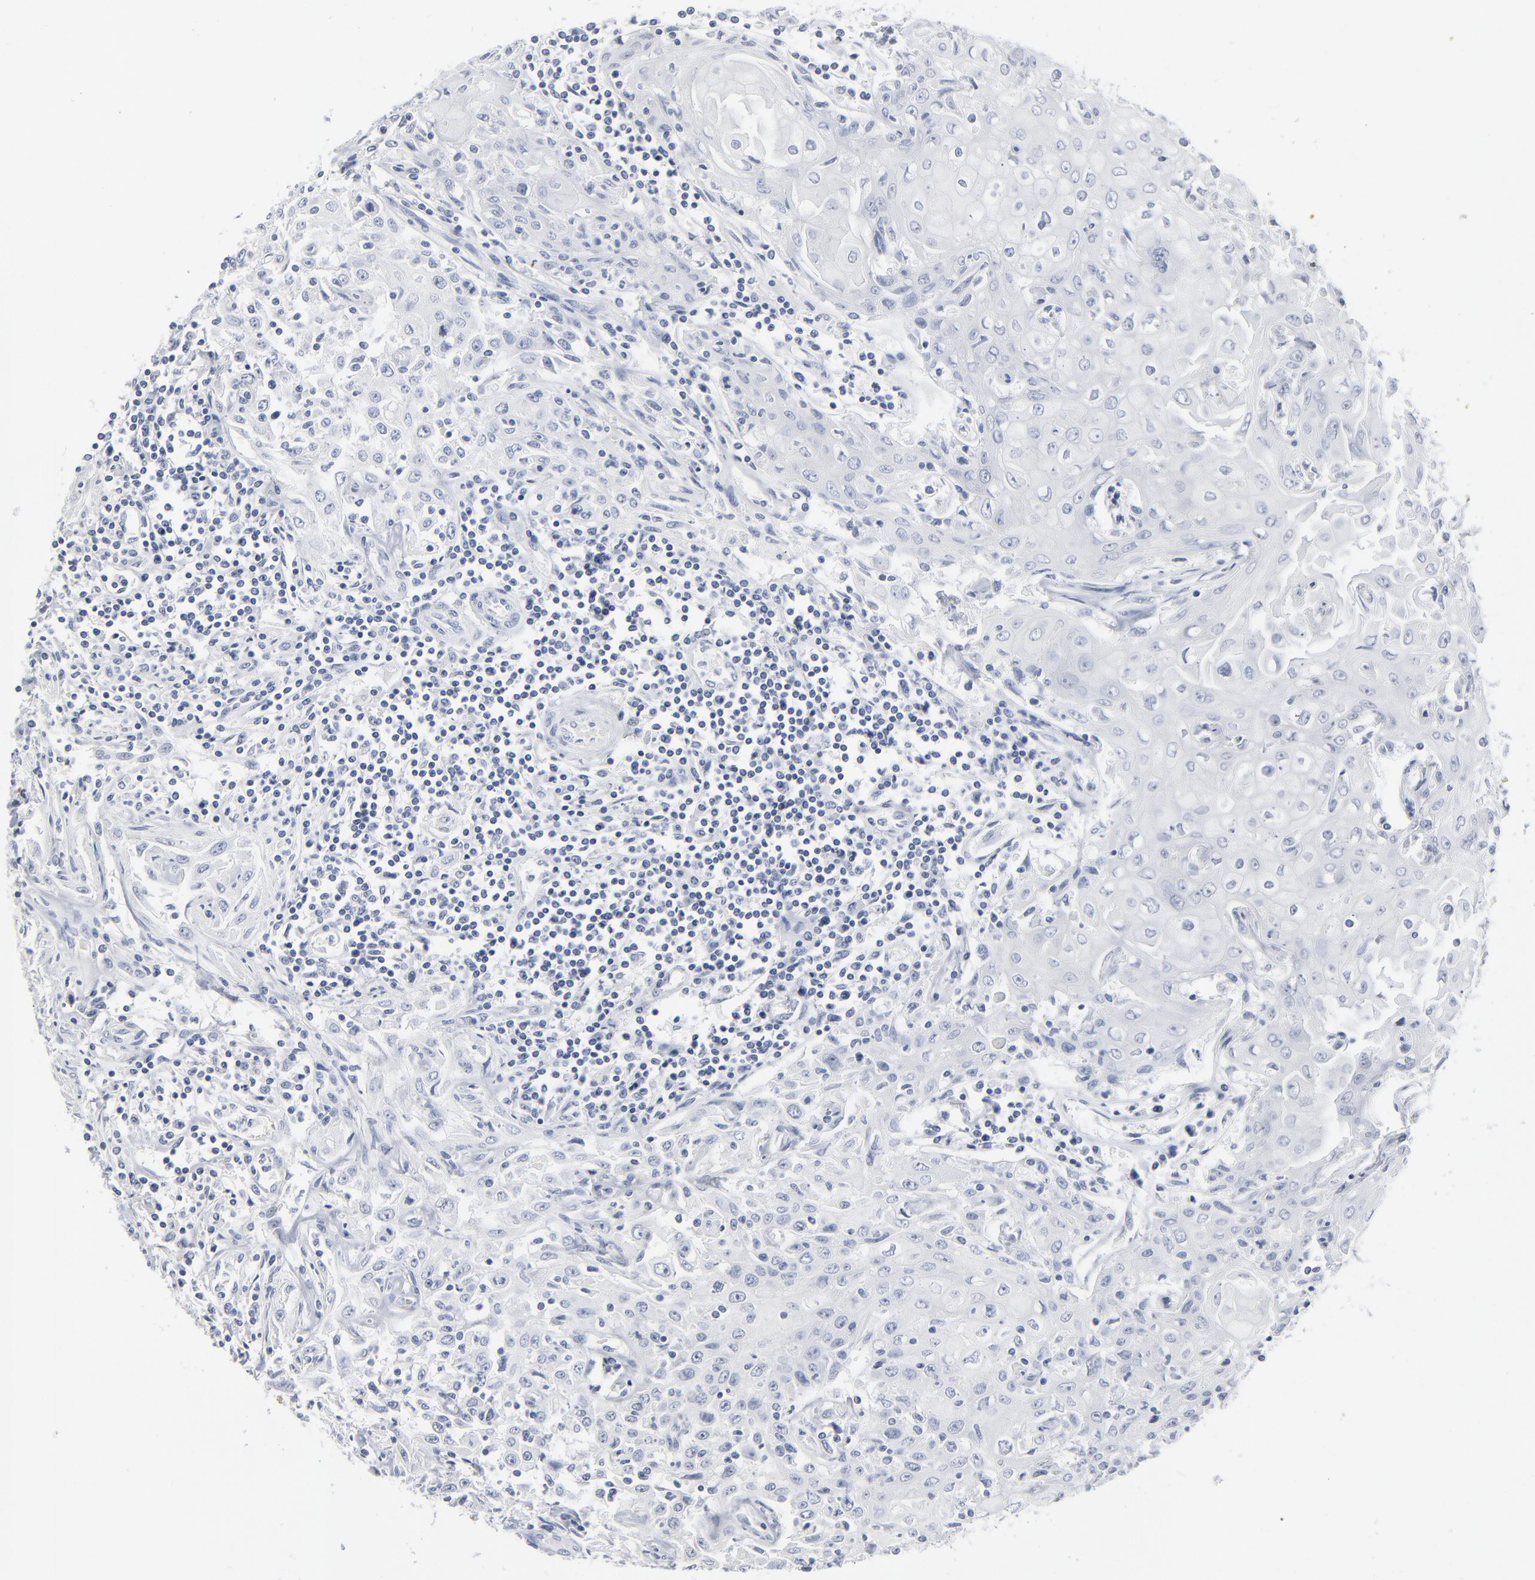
{"staining": {"intensity": "negative", "quantity": "none", "location": "none"}, "tissue": "head and neck cancer", "cell_type": "Tumor cells", "image_type": "cancer", "snomed": [{"axis": "morphology", "description": "Squamous cell carcinoma, NOS"}, {"axis": "topography", "description": "Oral tissue"}, {"axis": "topography", "description": "Head-Neck"}], "caption": "This is an IHC image of head and neck cancer. There is no positivity in tumor cells.", "gene": "PAGE1", "patient": {"sex": "female", "age": 76}}